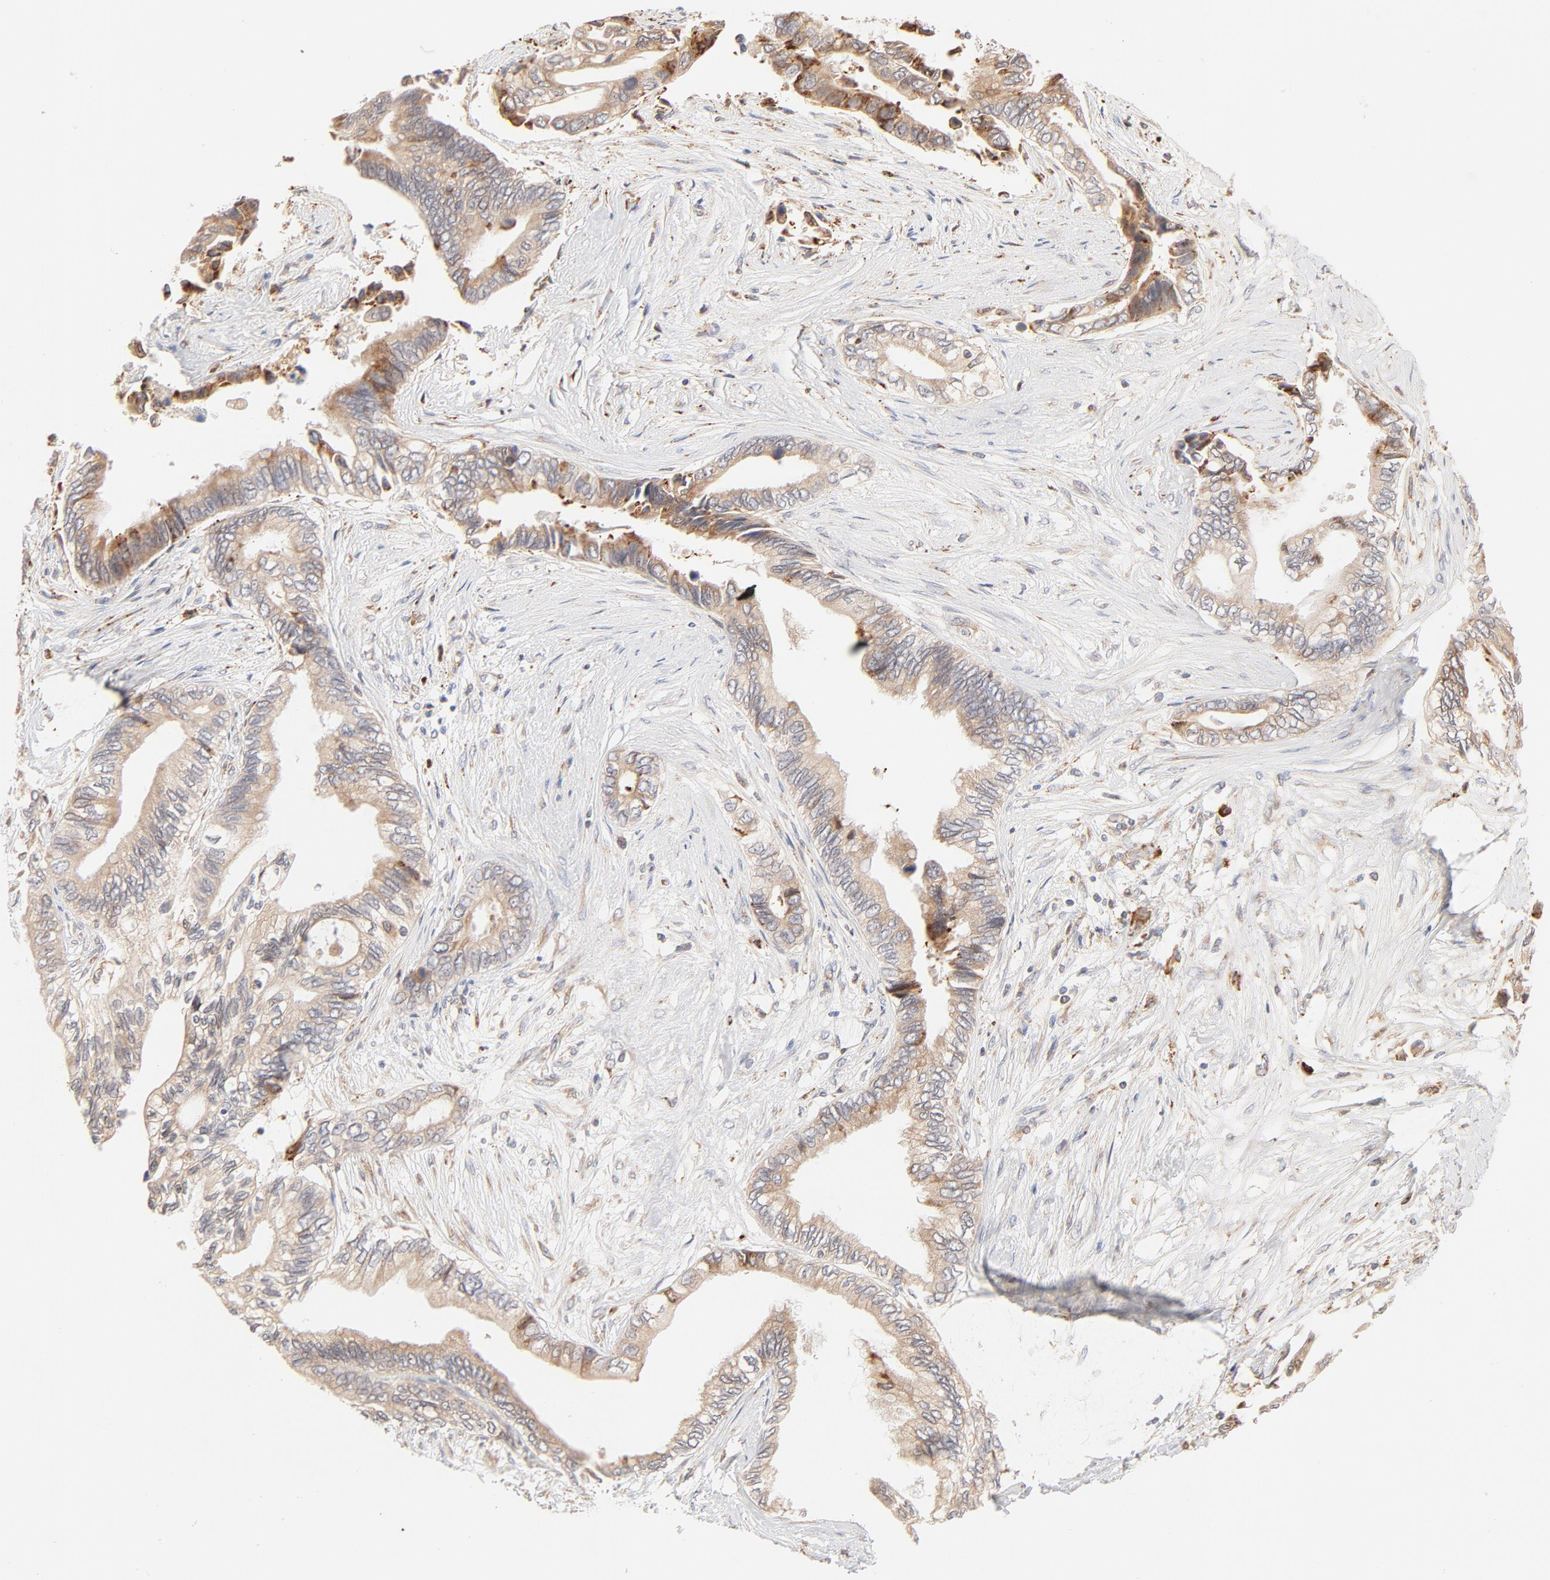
{"staining": {"intensity": "moderate", "quantity": ">75%", "location": "cytoplasmic/membranous"}, "tissue": "pancreatic cancer", "cell_type": "Tumor cells", "image_type": "cancer", "snomed": [{"axis": "morphology", "description": "Adenocarcinoma, NOS"}, {"axis": "topography", "description": "Pancreas"}], "caption": "A photomicrograph of pancreatic cancer stained for a protein displays moderate cytoplasmic/membranous brown staining in tumor cells.", "gene": "PARP12", "patient": {"sex": "female", "age": 66}}